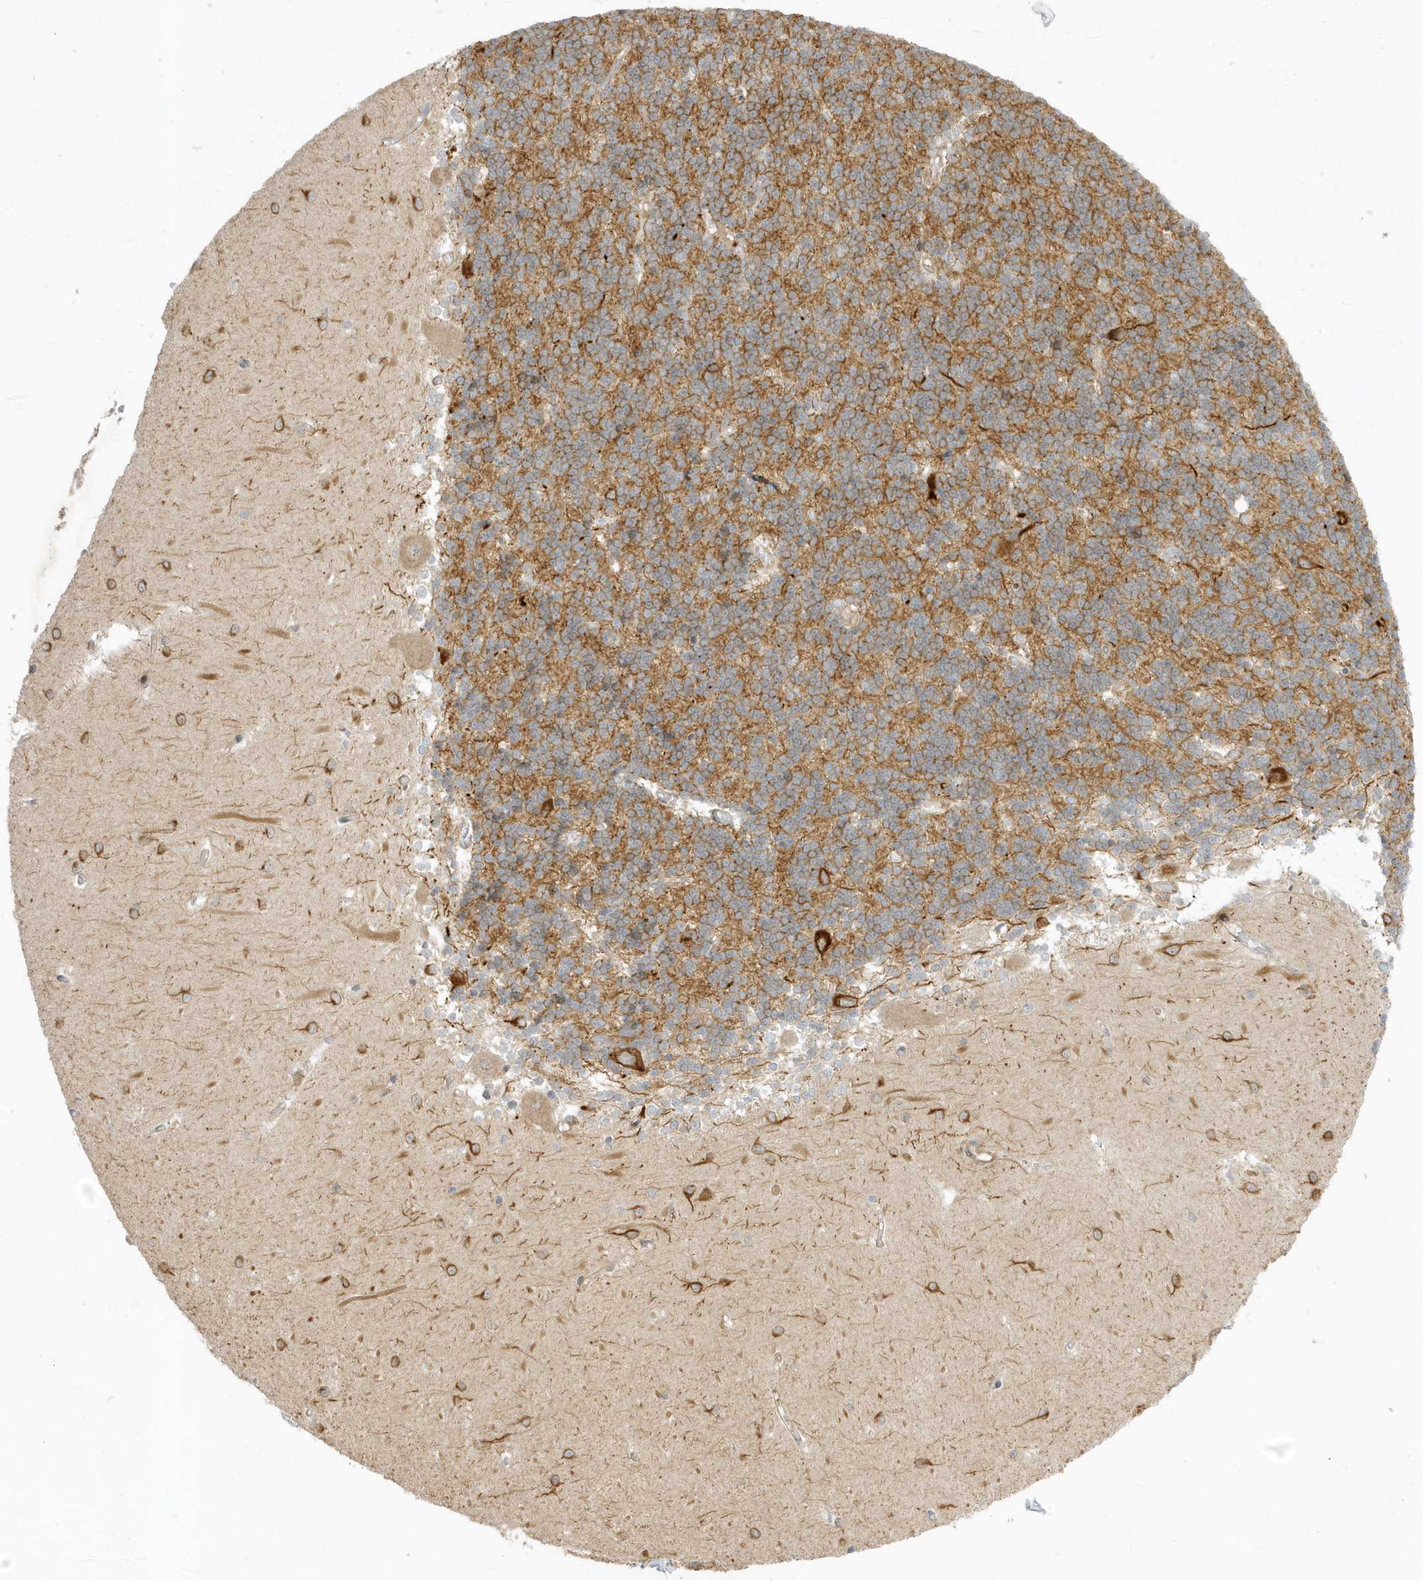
{"staining": {"intensity": "moderate", "quantity": ">75%", "location": "cytoplasmic/membranous"}, "tissue": "cerebellum", "cell_type": "Cells in granular layer", "image_type": "normal", "snomed": [{"axis": "morphology", "description": "Normal tissue, NOS"}, {"axis": "topography", "description": "Cerebellum"}], "caption": "A high-resolution photomicrograph shows immunohistochemistry staining of unremarkable cerebellum, which demonstrates moderate cytoplasmic/membranous positivity in about >75% of cells in granular layer. The staining was performed using DAB to visualize the protein expression in brown, while the nuclei were stained in blue with hematoxylin (Magnification: 20x).", "gene": "ZBTB8A", "patient": {"sex": "male", "age": 37}}